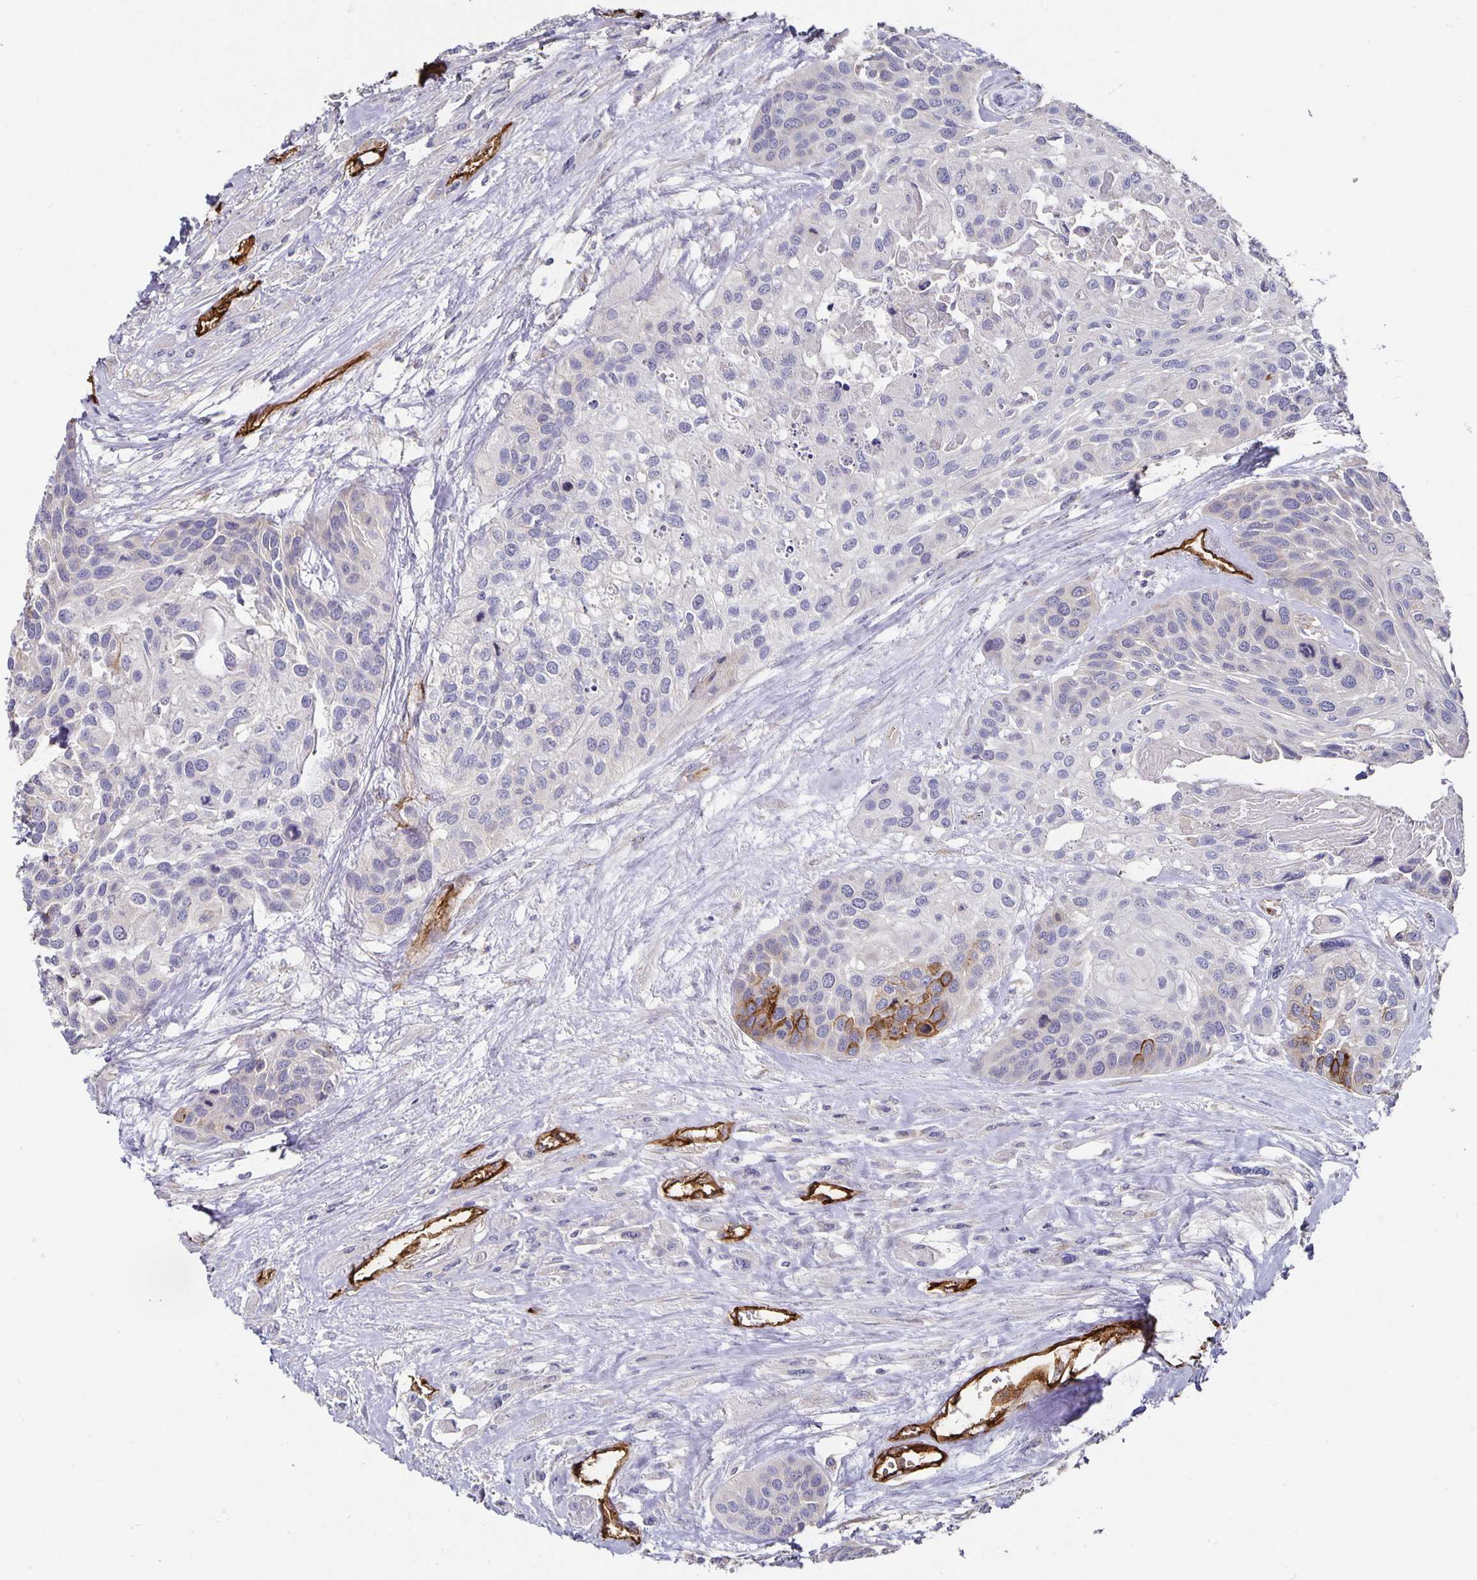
{"staining": {"intensity": "moderate", "quantity": "<25%", "location": "cytoplasmic/membranous"}, "tissue": "head and neck cancer", "cell_type": "Tumor cells", "image_type": "cancer", "snomed": [{"axis": "morphology", "description": "Squamous cell carcinoma, NOS"}, {"axis": "topography", "description": "Head-Neck"}], "caption": "Immunohistochemistry (DAB (3,3'-diaminobenzidine)) staining of human squamous cell carcinoma (head and neck) shows moderate cytoplasmic/membranous protein staining in about <25% of tumor cells. (DAB (3,3'-diaminobenzidine) IHC with brightfield microscopy, high magnification).", "gene": "PODXL", "patient": {"sex": "female", "age": 50}}